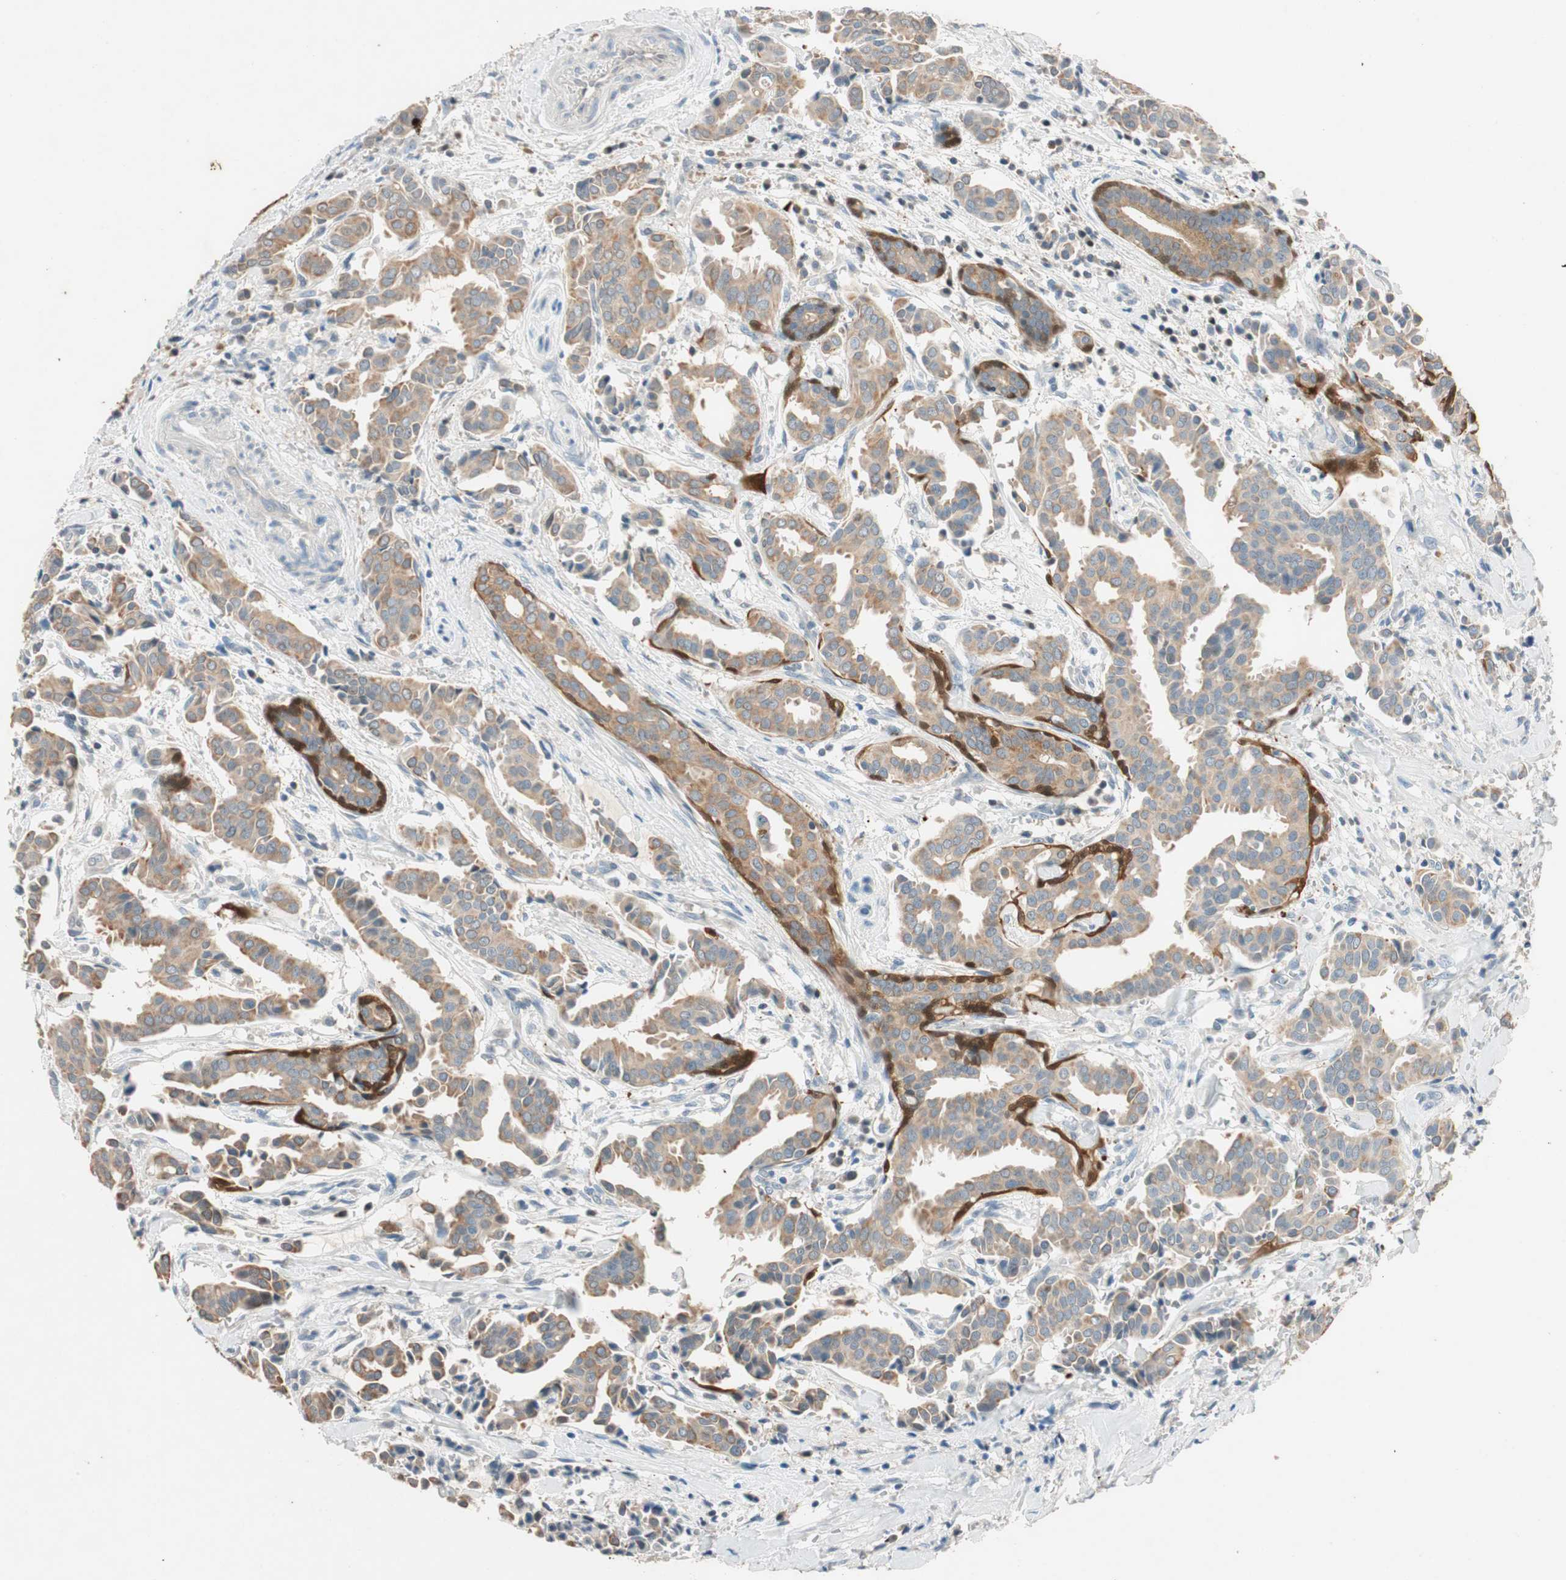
{"staining": {"intensity": "weak", "quantity": ">75%", "location": "cytoplasmic/membranous"}, "tissue": "head and neck cancer", "cell_type": "Tumor cells", "image_type": "cancer", "snomed": [{"axis": "morphology", "description": "Adenocarcinoma, NOS"}, {"axis": "topography", "description": "Salivary gland"}, {"axis": "topography", "description": "Head-Neck"}], "caption": "A brown stain labels weak cytoplasmic/membranous staining of a protein in human head and neck cancer tumor cells. (IHC, brightfield microscopy, high magnification).", "gene": "SERPINB5", "patient": {"sex": "female", "age": 59}}